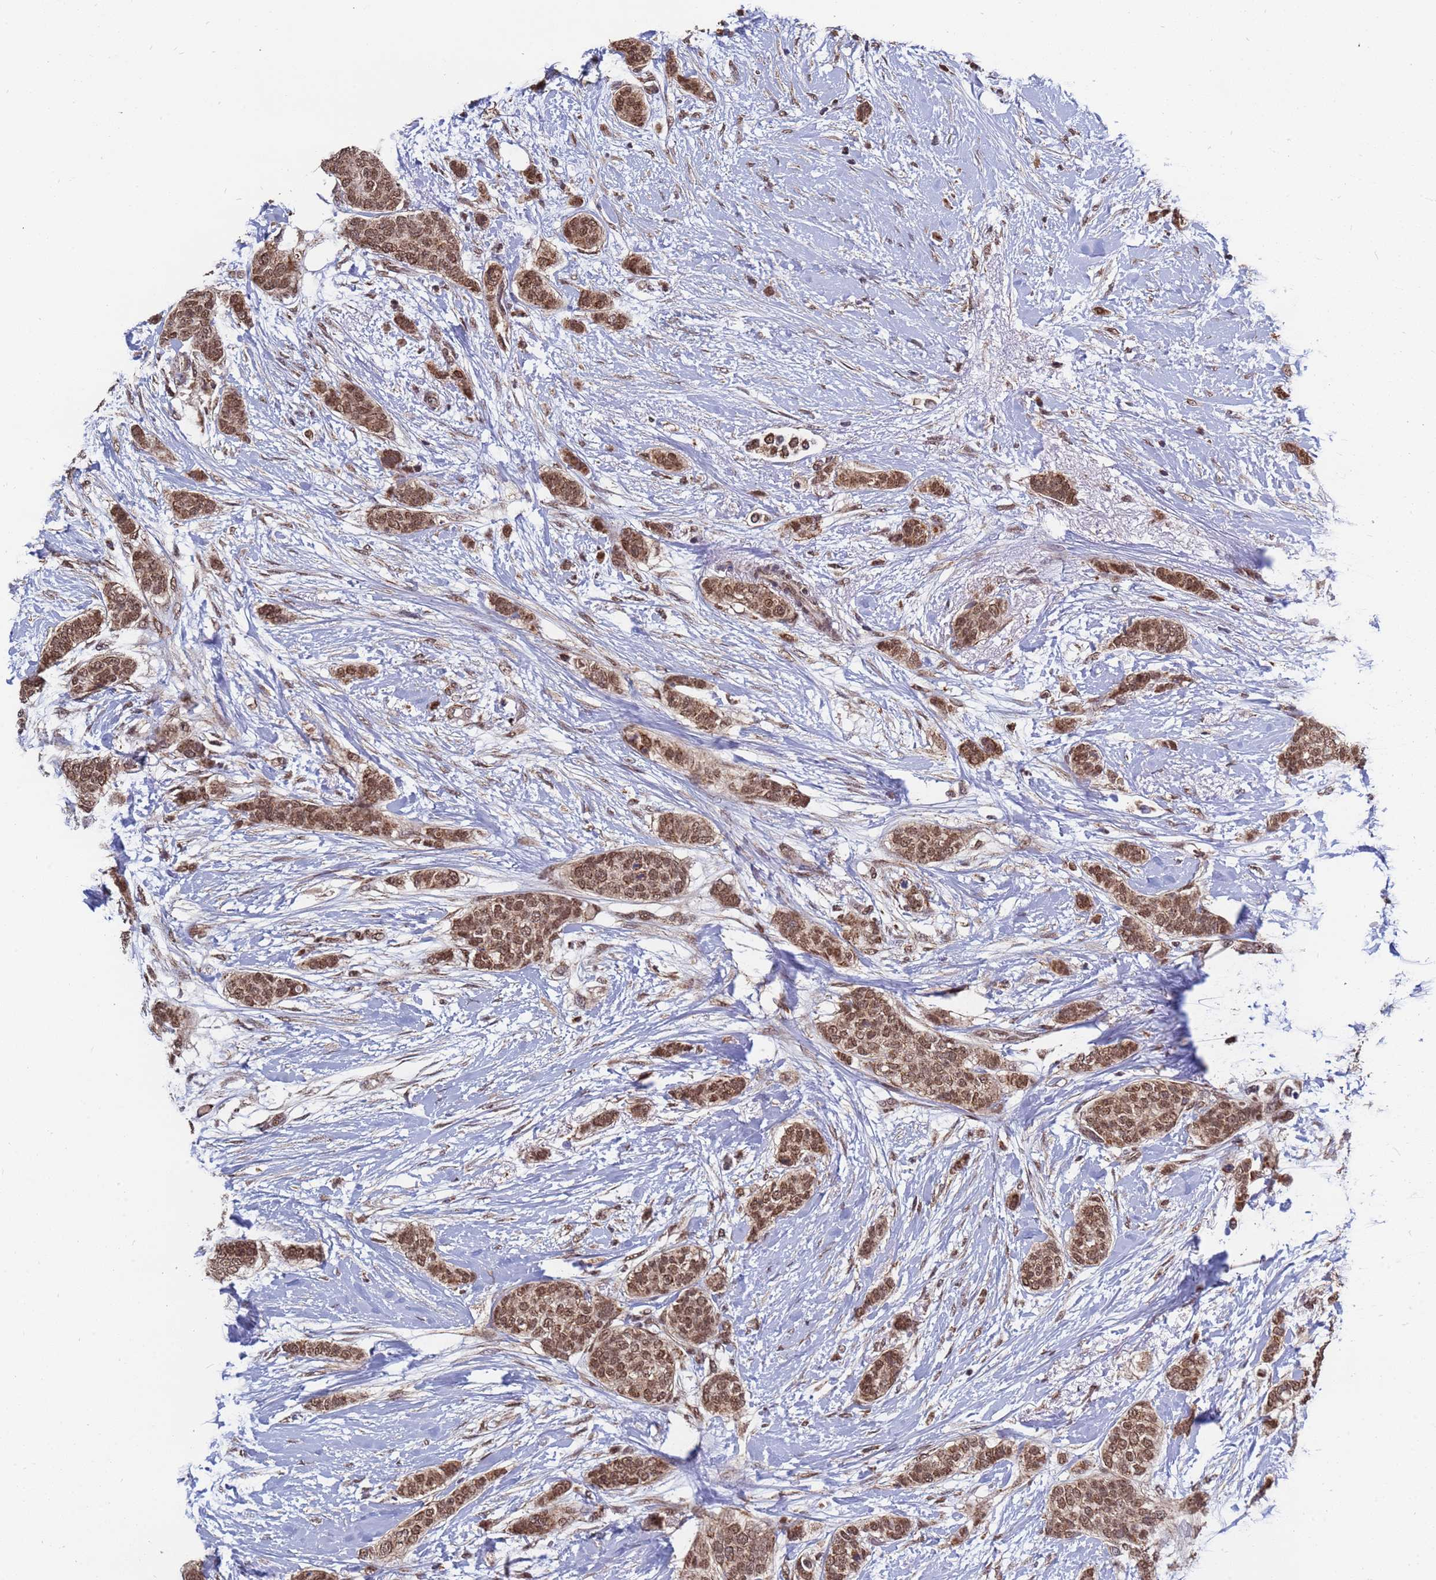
{"staining": {"intensity": "moderate", "quantity": ">75%", "location": "nuclear"}, "tissue": "breast cancer", "cell_type": "Tumor cells", "image_type": "cancer", "snomed": [{"axis": "morphology", "description": "Duct carcinoma"}, {"axis": "topography", "description": "Breast"}], "caption": "IHC of human breast intraductal carcinoma displays medium levels of moderate nuclear staining in approximately >75% of tumor cells.", "gene": "DENND2B", "patient": {"sex": "female", "age": 72}}